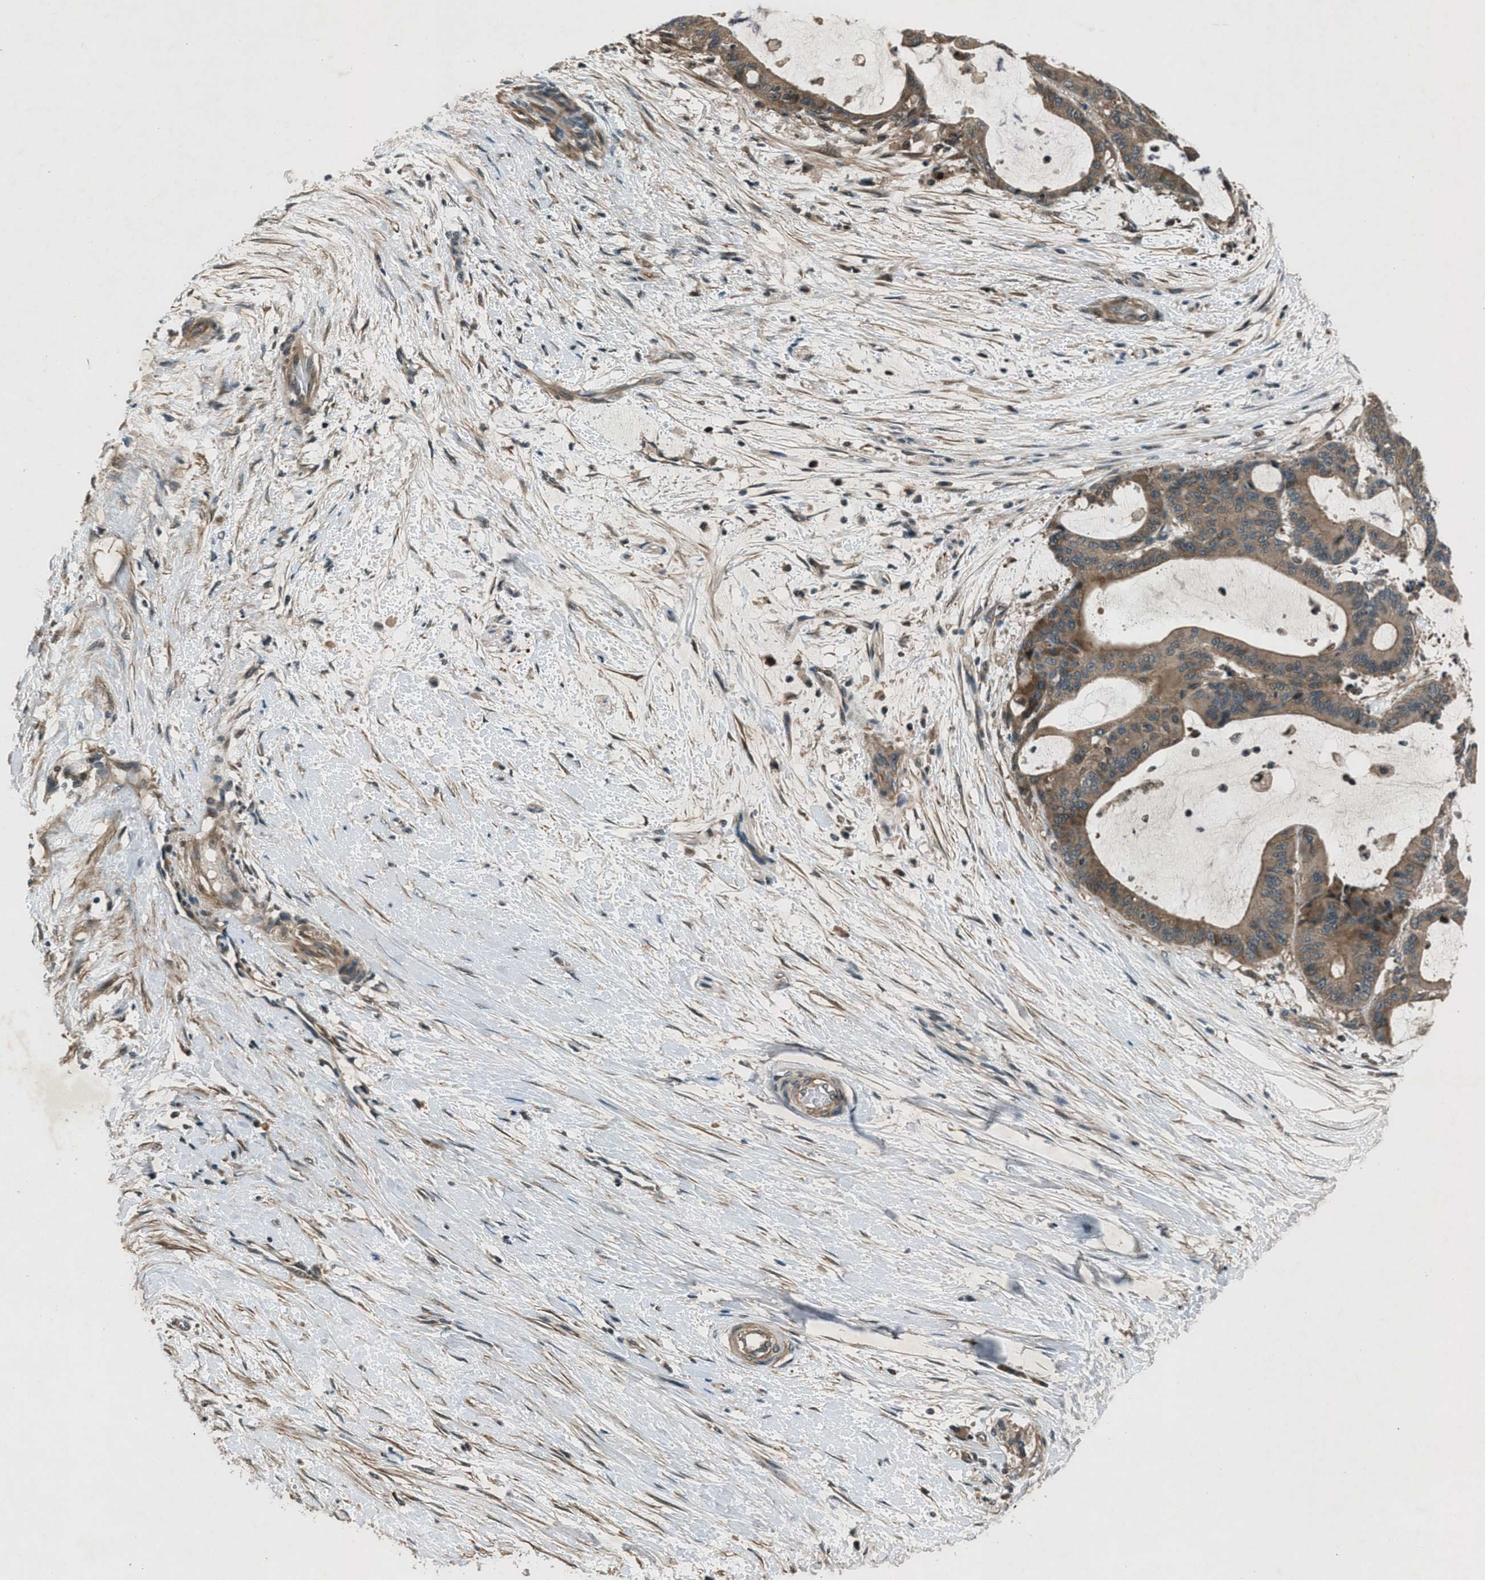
{"staining": {"intensity": "moderate", "quantity": ">75%", "location": "cytoplasmic/membranous"}, "tissue": "liver cancer", "cell_type": "Tumor cells", "image_type": "cancer", "snomed": [{"axis": "morphology", "description": "Cholangiocarcinoma"}, {"axis": "topography", "description": "Liver"}], "caption": "Immunohistochemistry histopathology image of neoplastic tissue: human liver cholangiocarcinoma stained using immunohistochemistry (IHC) displays medium levels of moderate protein expression localized specifically in the cytoplasmic/membranous of tumor cells, appearing as a cytoplasmic/membranous brown color.", "gene": "EPSTI1", "patient": {"sex": "female", "age": 73}}